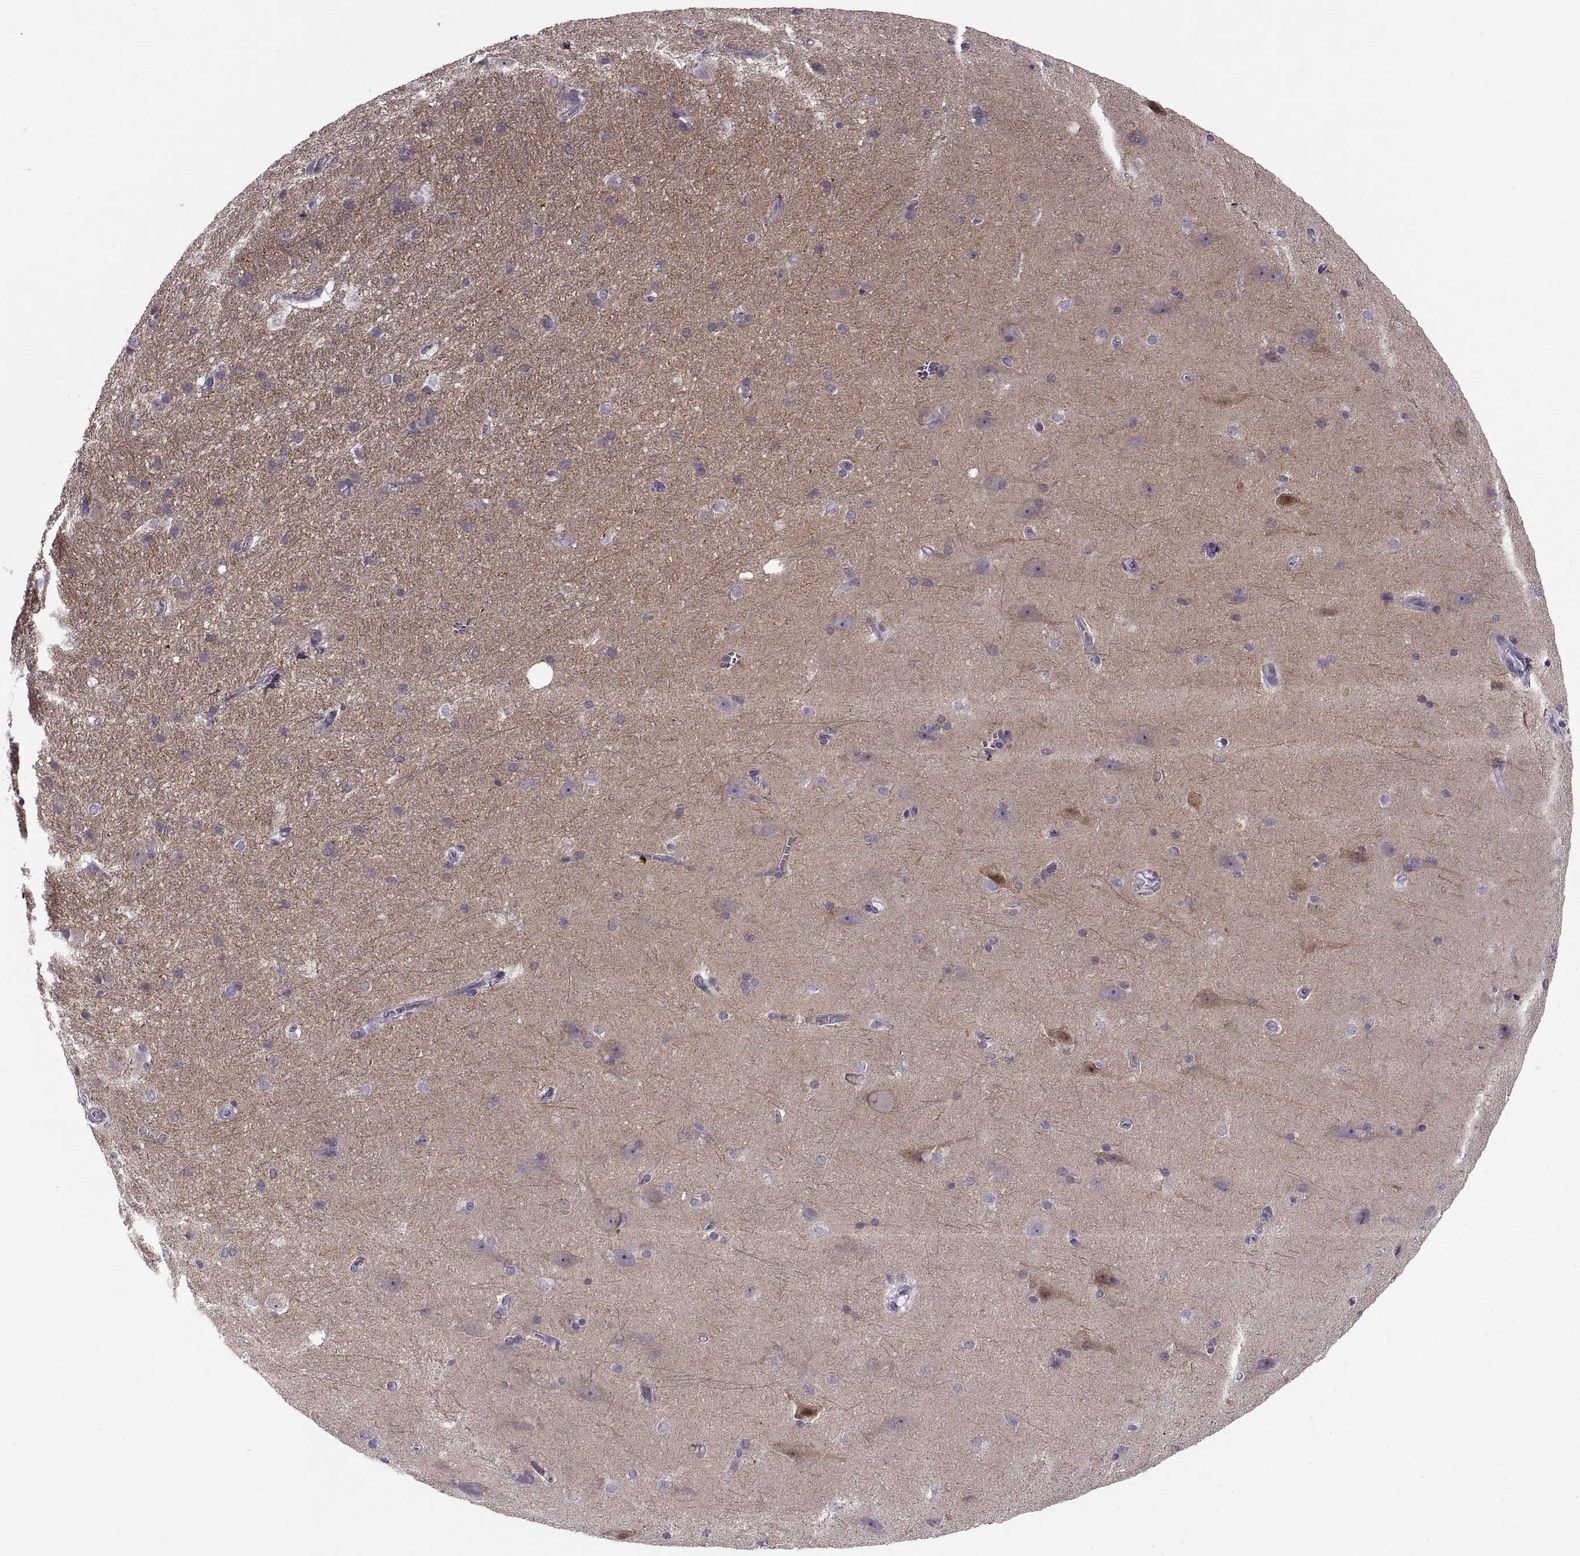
{"staining": {"intensity": "negative", "quantity": "none", "location": "none"}, "tissue": "hippocampus", "cell_type": "Glial cells", "image_type": "normal", "snomed": [{"axis": "morphology", "description": "Normal tissue, NOS"}, {"axis": "topography", "description": "Cerebral cortex"}, {"axis": "topography", "description": "Hippocampus"}], "caption": "Immunohistochemistry photomicrograph of benign hippocampus: human hippocampus stained with DAB (3,3'-diaminobenzidine) exhibits no significant protein staining in glial cells.", "gene": "CNTN1", "patient": {"sex": "female", "age": 19}}